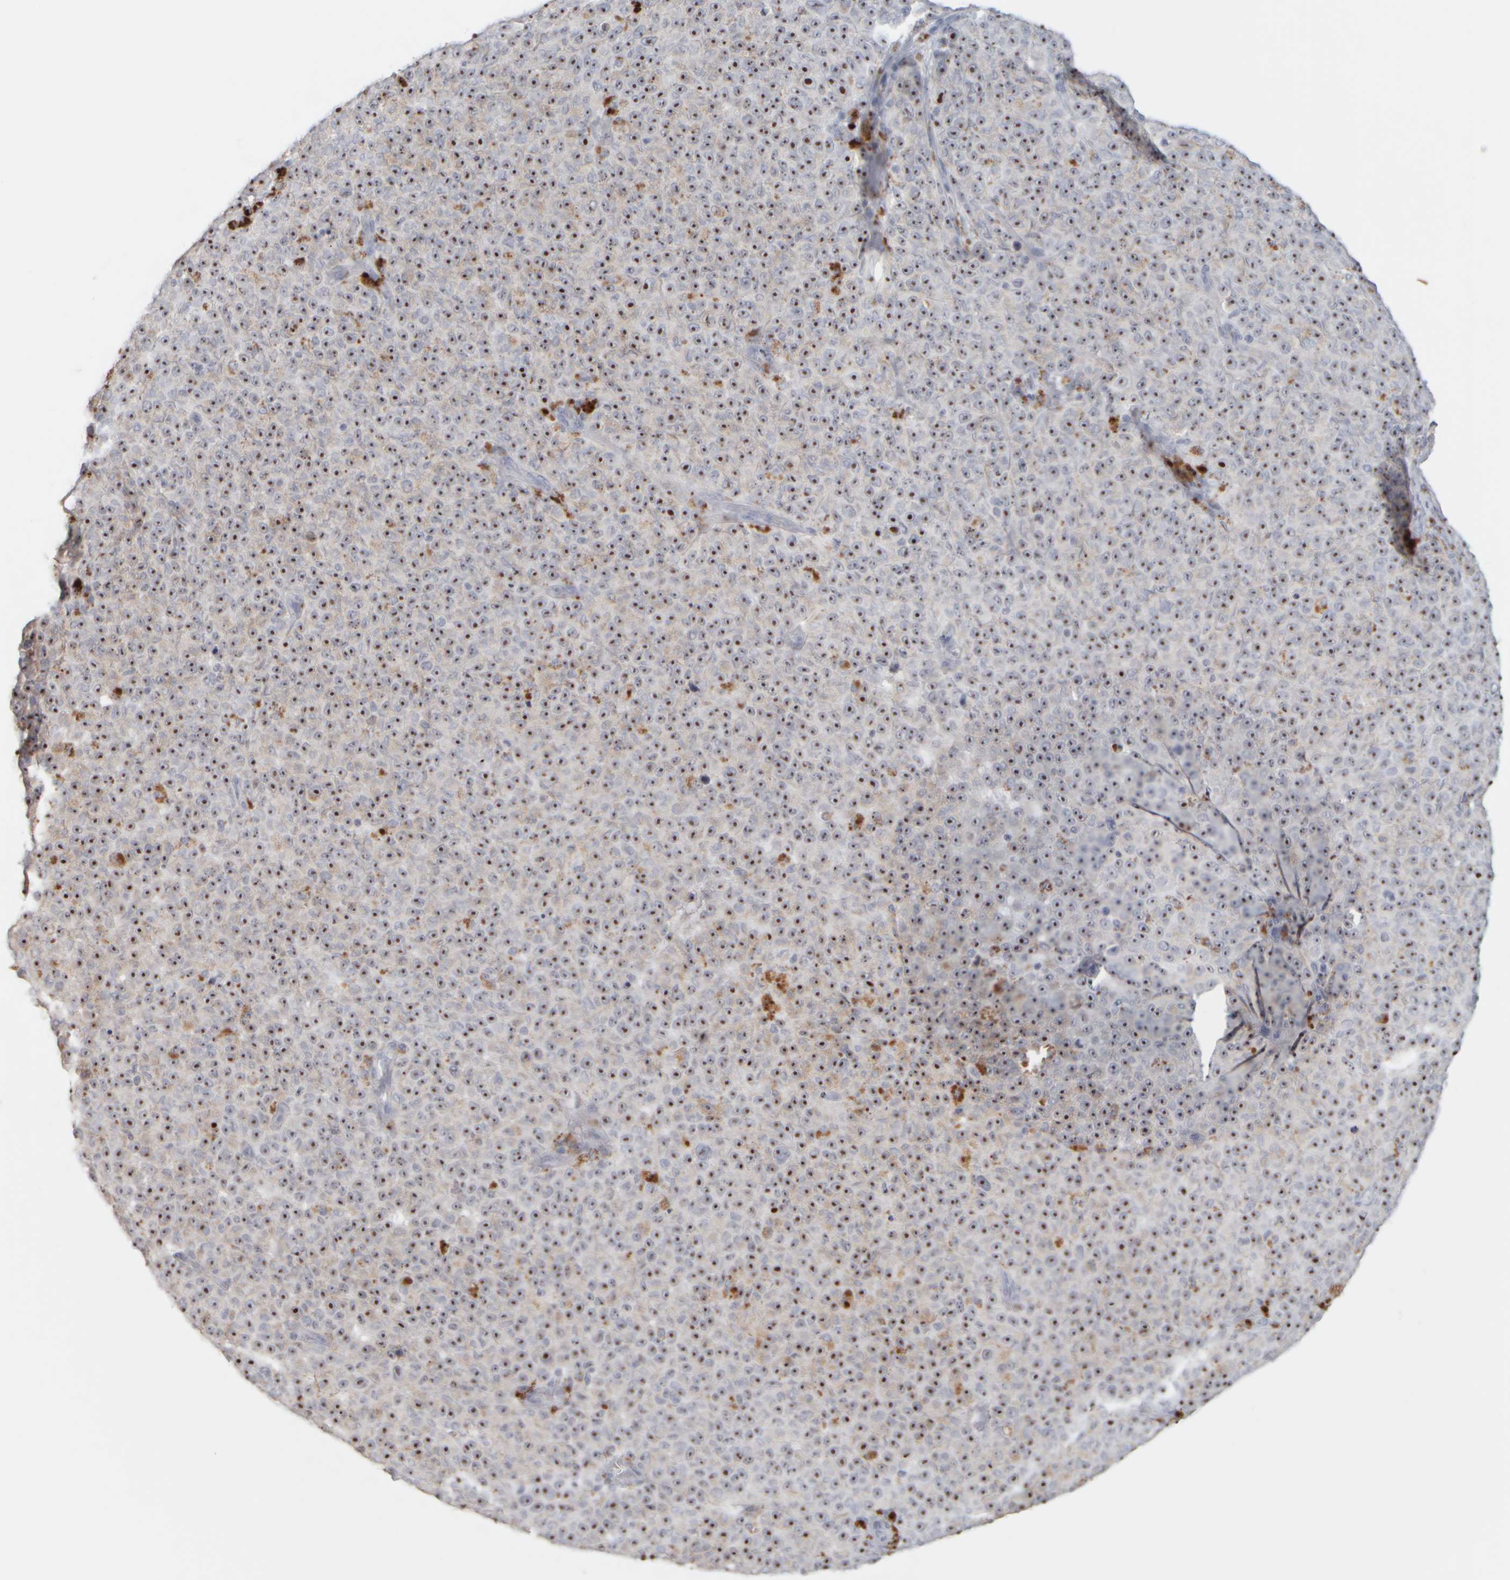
{"staining": {"intensity": "strong", "quantity": ">75%", "location": "nuclear"}, "tissue": "melanoma", "cell_type": "Tumor cells", "image_type": "cancer", "snomed": [{"axis": "morphology", "description": "Malignant melanoma, NOS"}, {"axis": "topography", "description": "Skin"}], "caption": "Strong nuclear staining for a protein is appreciated in about >75% of tumor cells of malignant melanoma using IHC.", "gene": "DCXR", "patient": {"sex": "female", "age": 82}}